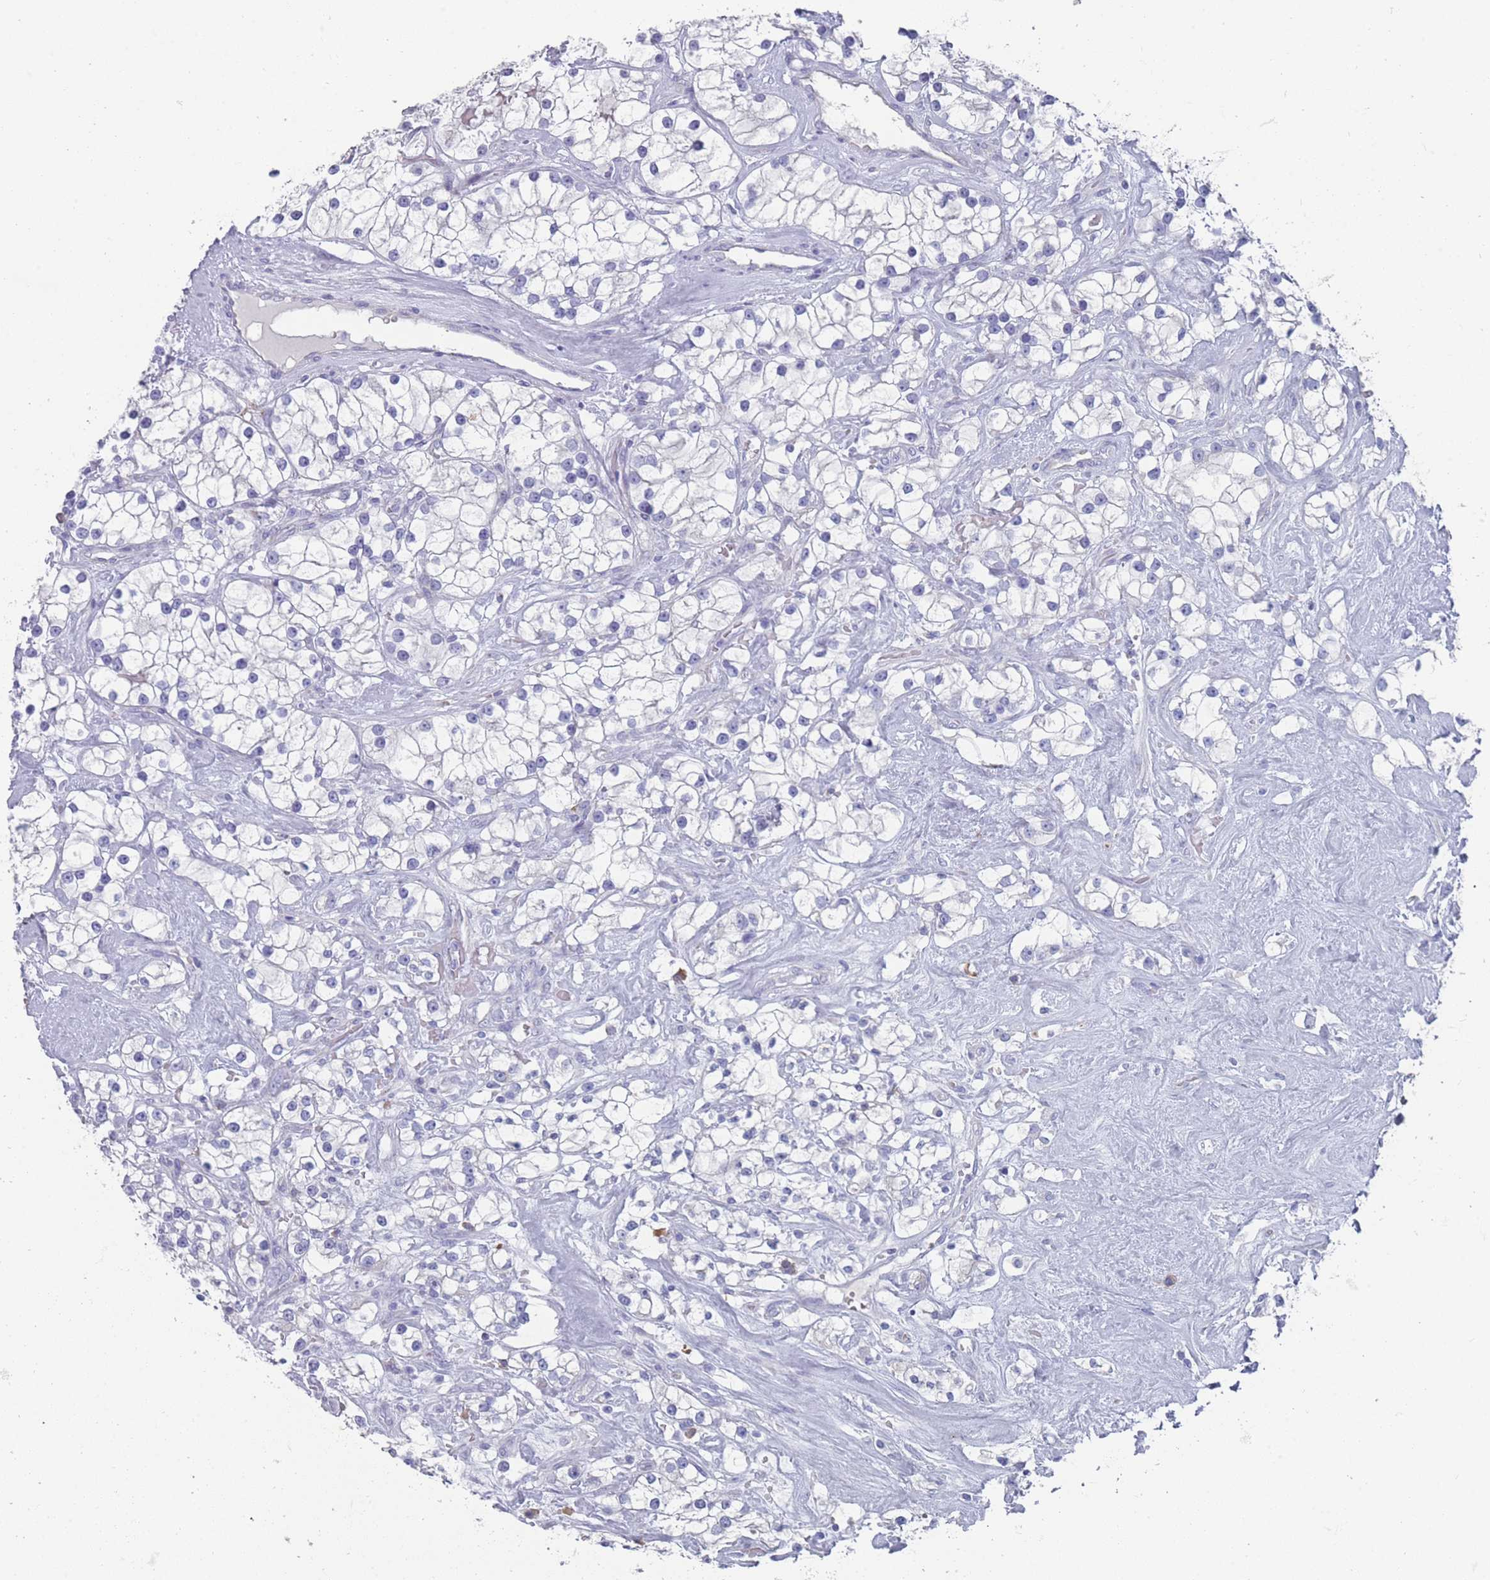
{"staining": {"intensity": "negative", "quantity": "none", "location": "none"}, "tissue": "renal cancer", "cell_type": "Tumor cells", "image_type": "cancer", "snomed": [{"axis": "morphology", "description": "Adenocarcinoma, NOS"}, {"axis": "topography", "description": "Kidney"}], "caption": "Tumor cells show no significant protein staining in renal cancer.", "gene": "ST8SIA5", "patient": {"sex": "male", "age": 77}}